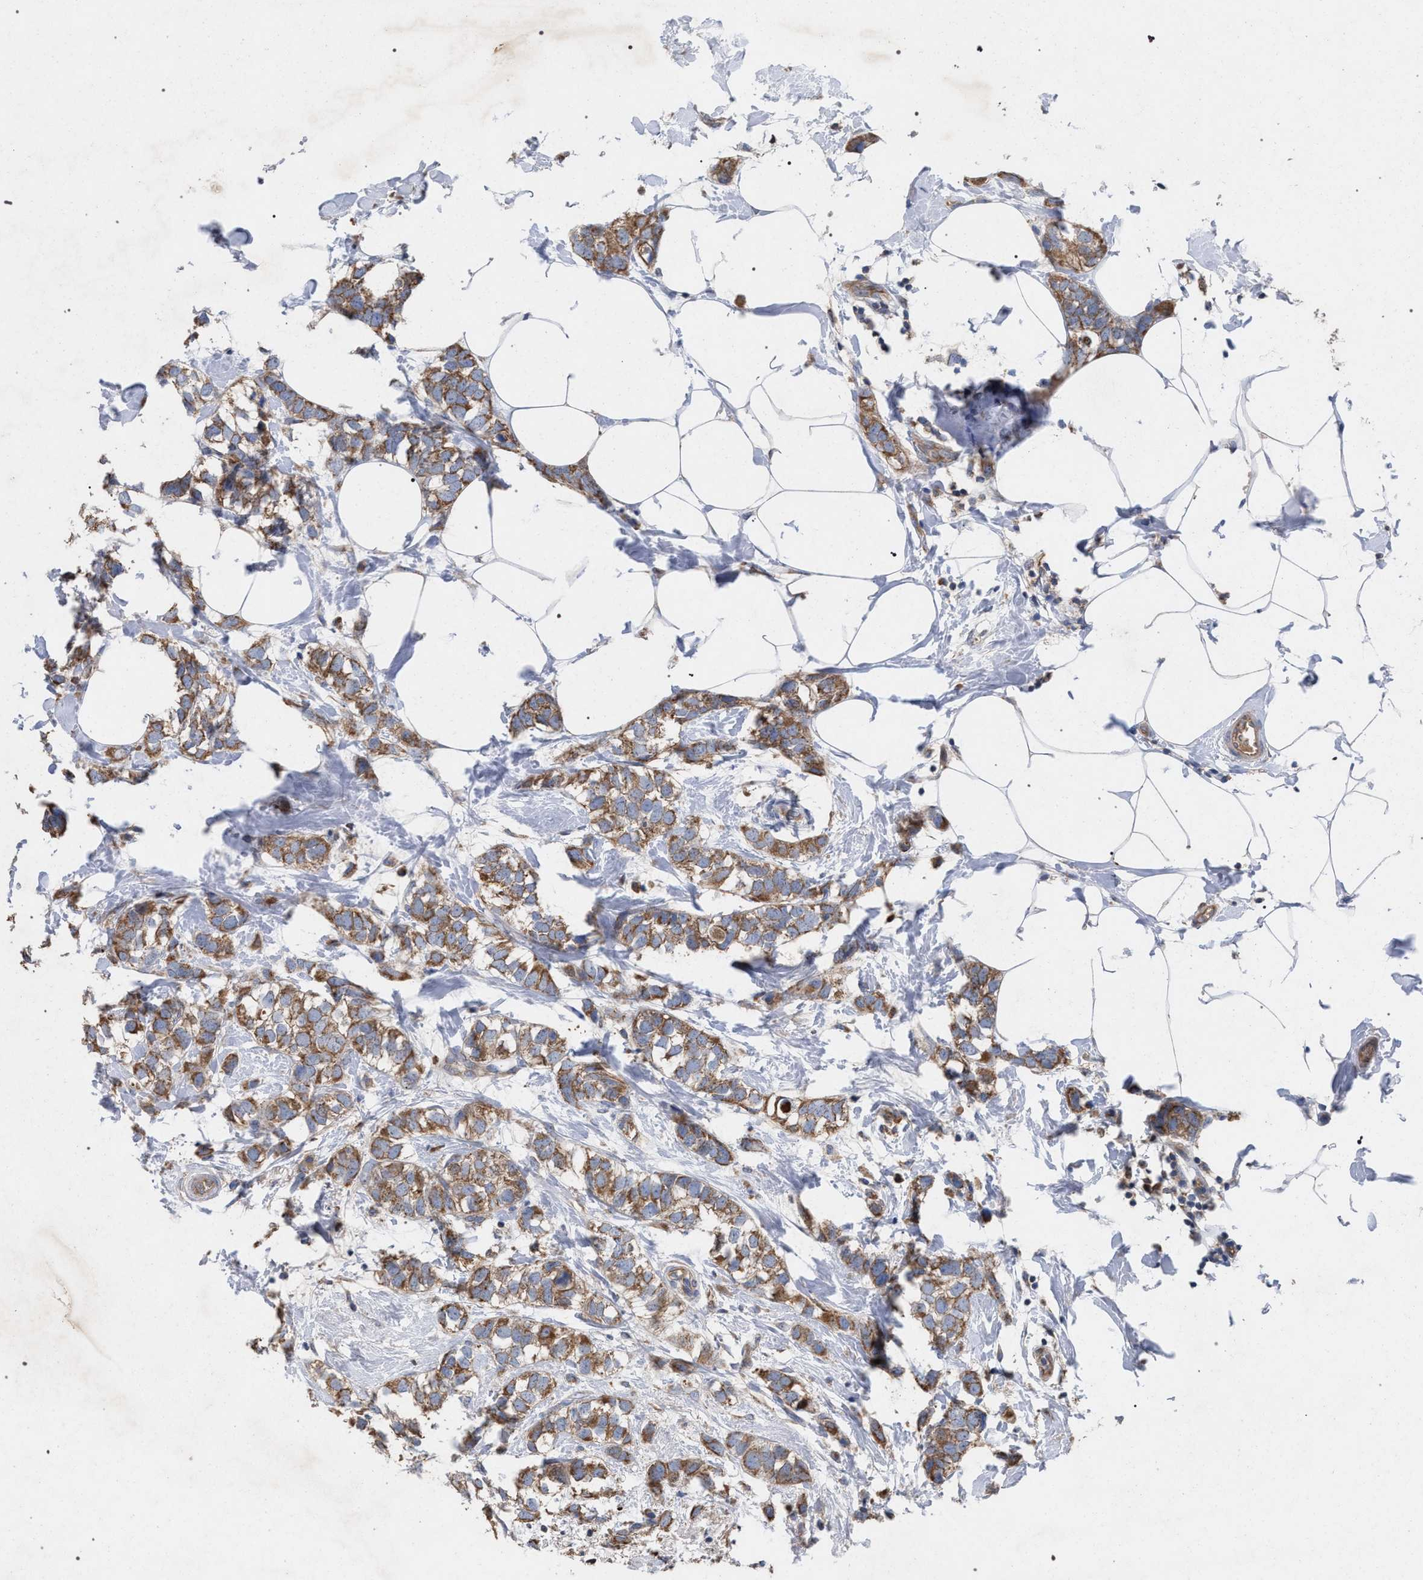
{"staining": {"intensity": "moderate", "quantity": ">75%", "location": "cytoplasmic/membranous"}, "tissue": "breast cancer", "cell_type": "Tumor cells", "image_type": "cancer", "snomed": [{"axis": "morphology", "description": "Normal tissue, NOS"}, {"axis": "morphology", "description": "Duct carcinoma"}, {"axis": "topography", "description": "Breast"}], "caption": "Breast cancer was stained to show a protein in brown. There is medium levels of moderate cytoplasmic/membranous positivity in about >75% of tumor cells. (Brightfield microscopy of DAB IHC at high magnification).", "gene": "BCL2L12", "patient": {"sex": "female", "age": 50}}